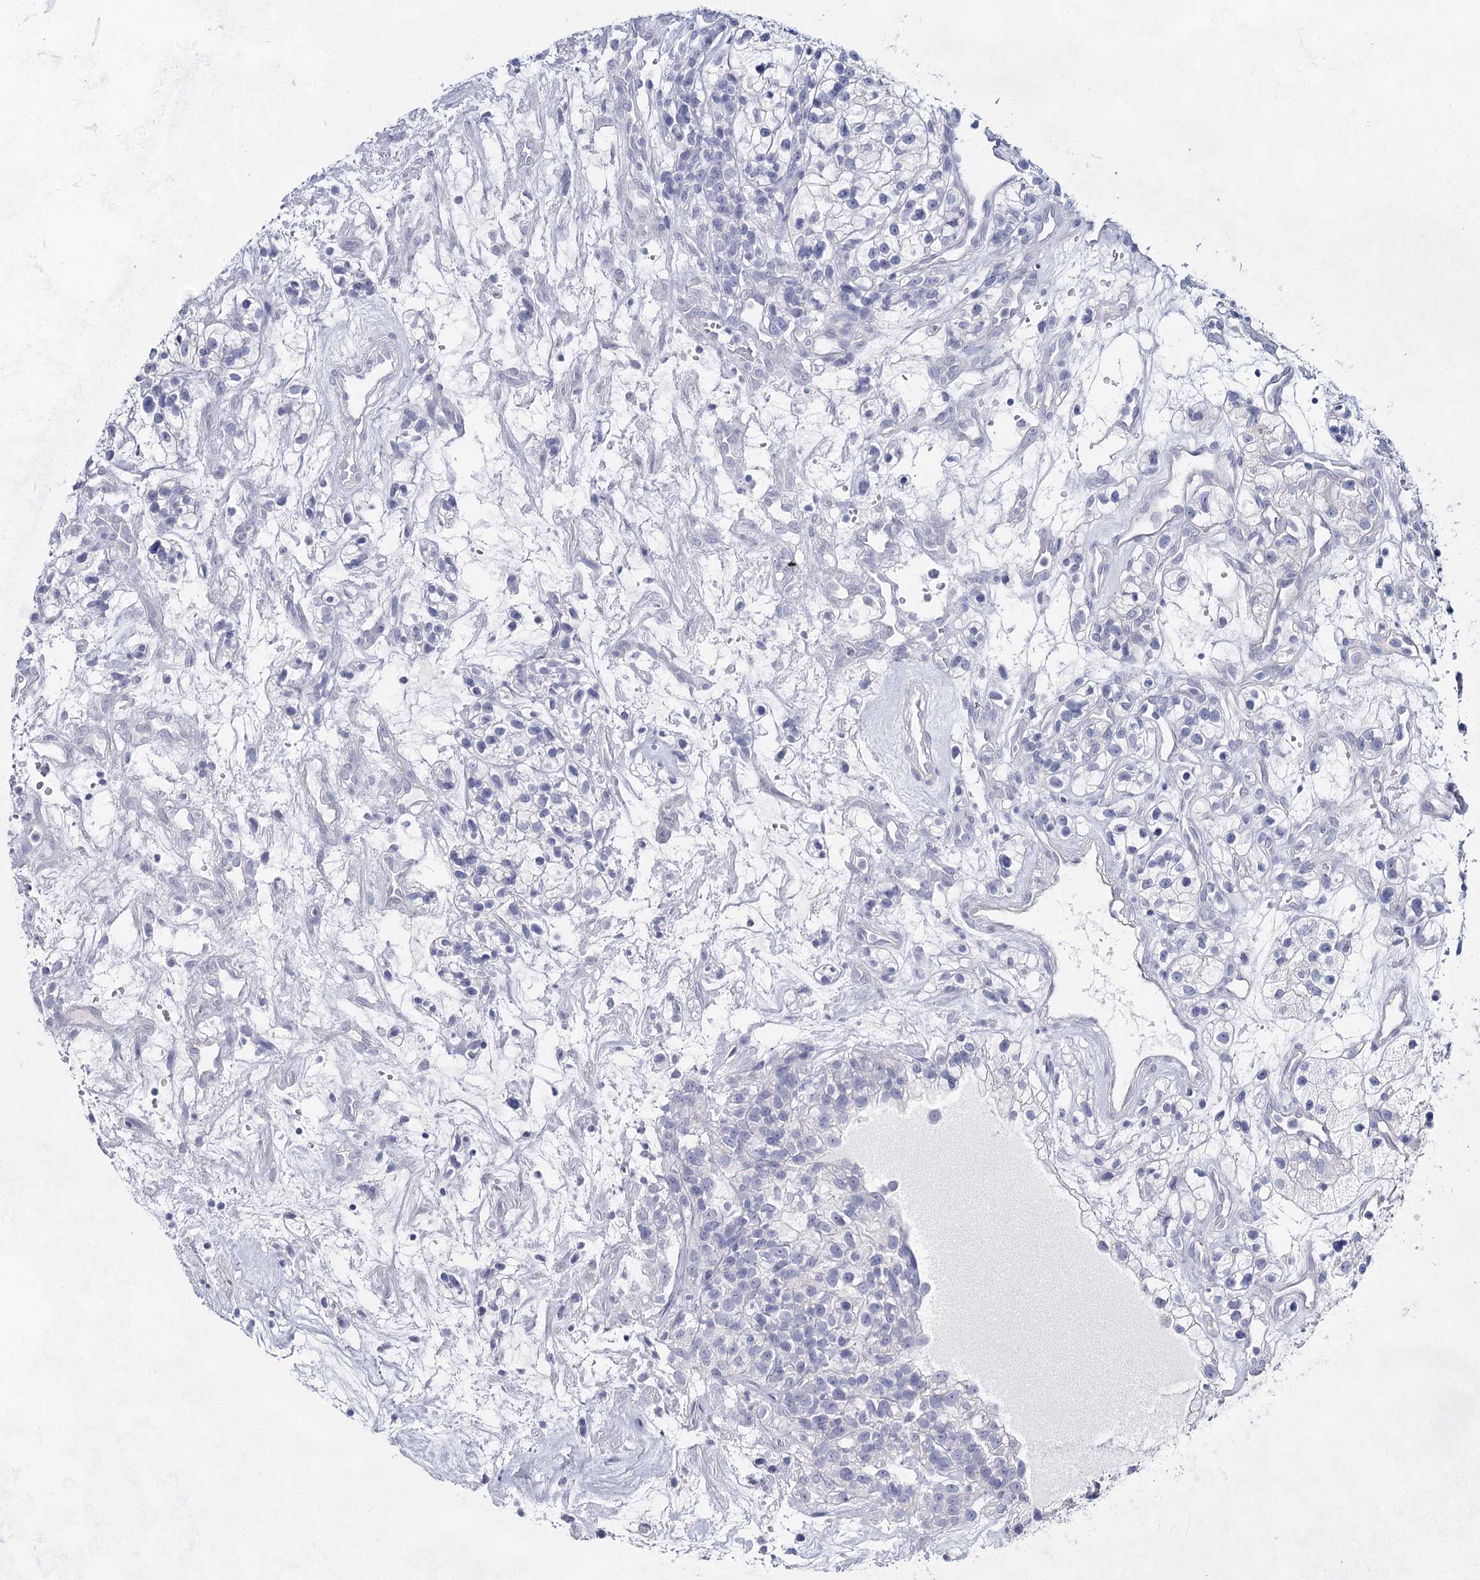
{"staining": {"intensity": "negative", "quantity": "none", "location": "none"}, "tissue": "renal cancer", "cell_type": "Tumor cells", "image_type": "cancer", "snomed": [{"axis": "morphology", "description": "Adenocarcinoma, NOS"}, {"axis": "topography", "description": "Kidney"}], "caption": "Immunohistochemical staining of renal adenocarcinoma reveals no significant positivity in tumor cells.", "gene": "SLC17A2", "patient": {"sex": "female", "age": 57}}